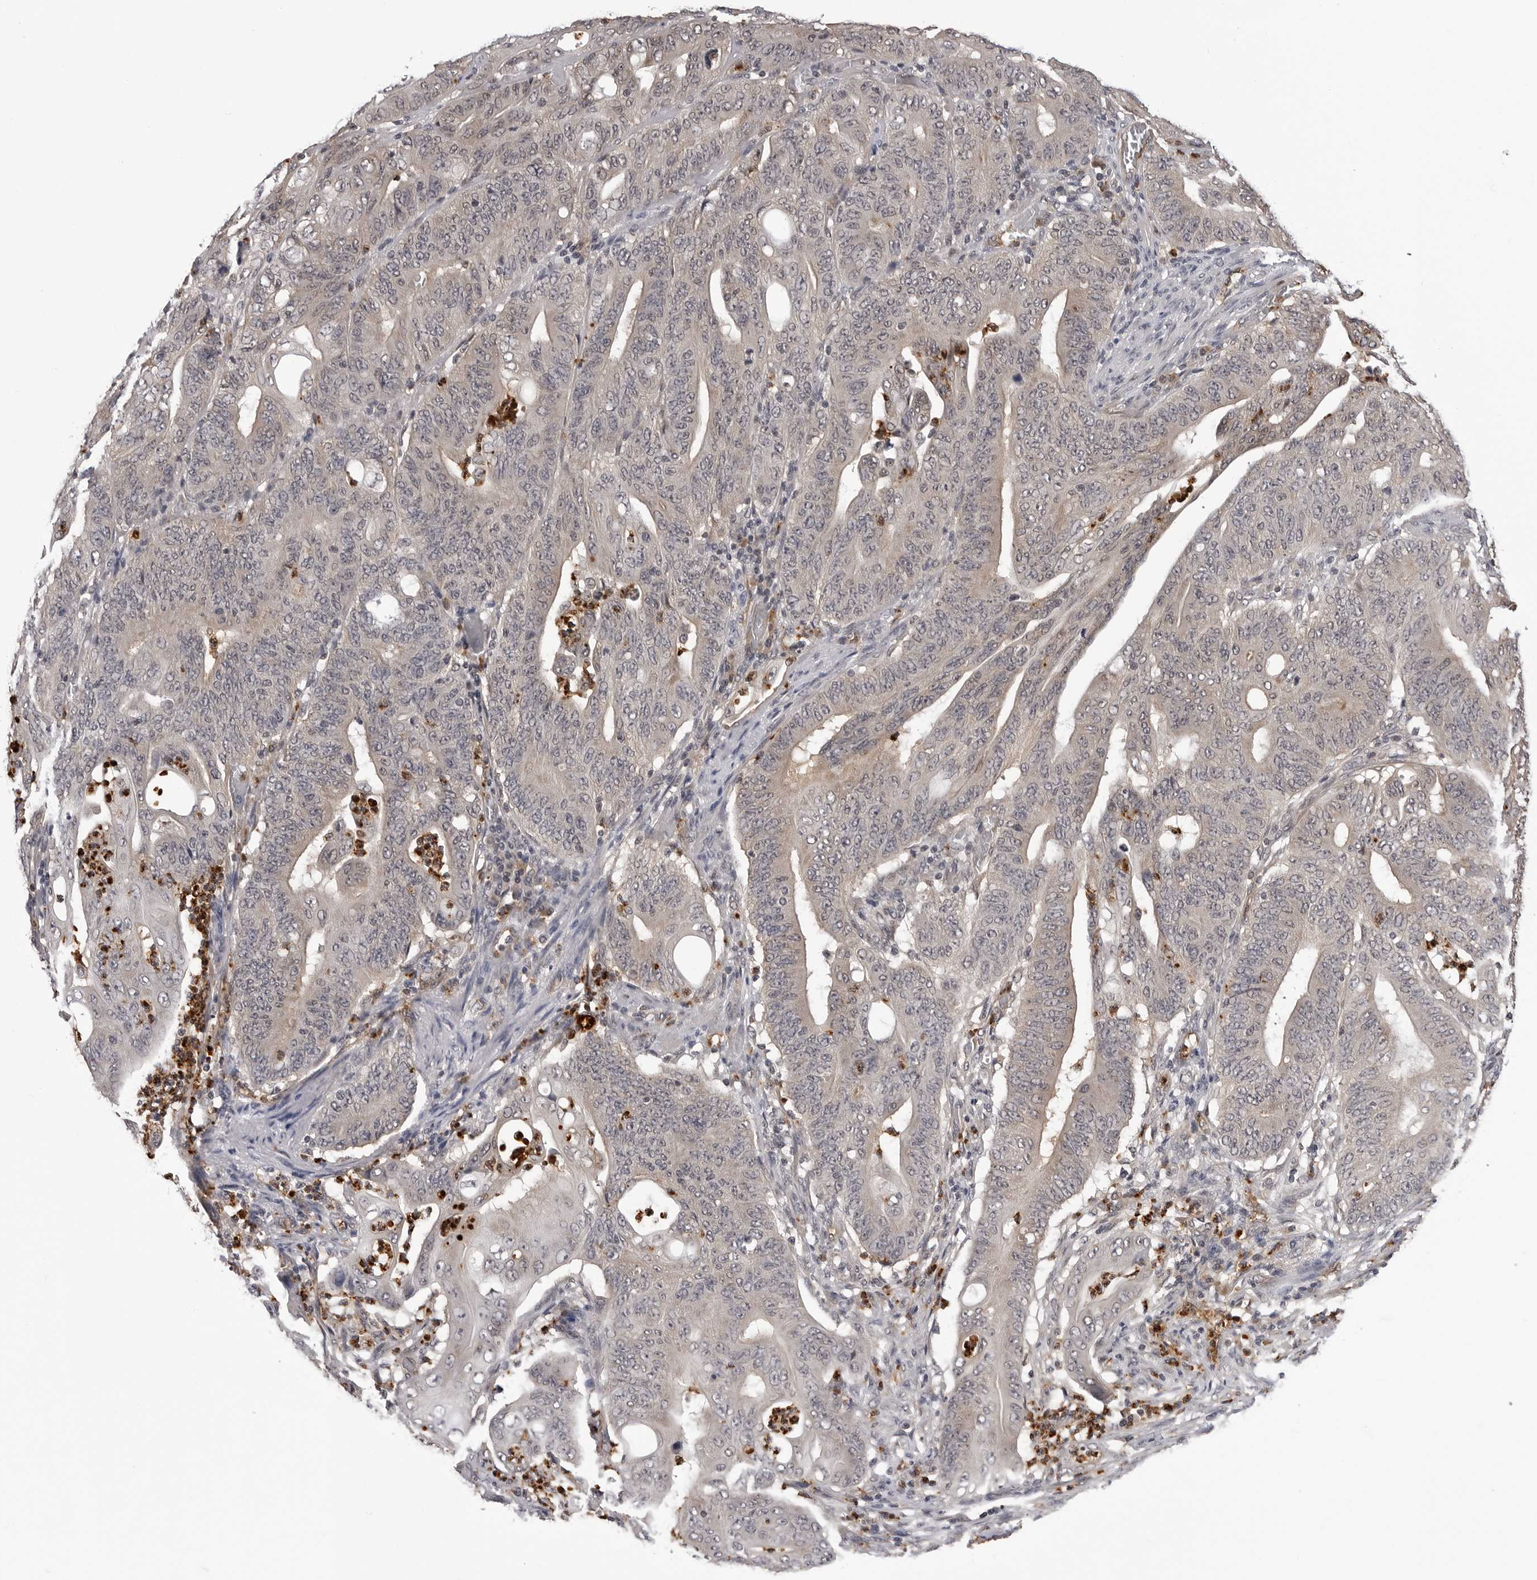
{"staining": {"intensity": "weak", "quantity": "<25%", "location": "cytoplasmic/membranous"}, "tissue": "stomach cancer", "cell_type": "Tumor cells", "image_type": "cancer", "snomed": [{"axis": "morphology", "description": "Adenocarcinoma, NOS"}, {"axis": "topography", "description": "Stomach"}], "caption": "Protein analysis of stomach cancer demonstrates no significant expression in tumor cells.", "gene": "TRMT13", "patient": {"sex": "female", "age": 73}}